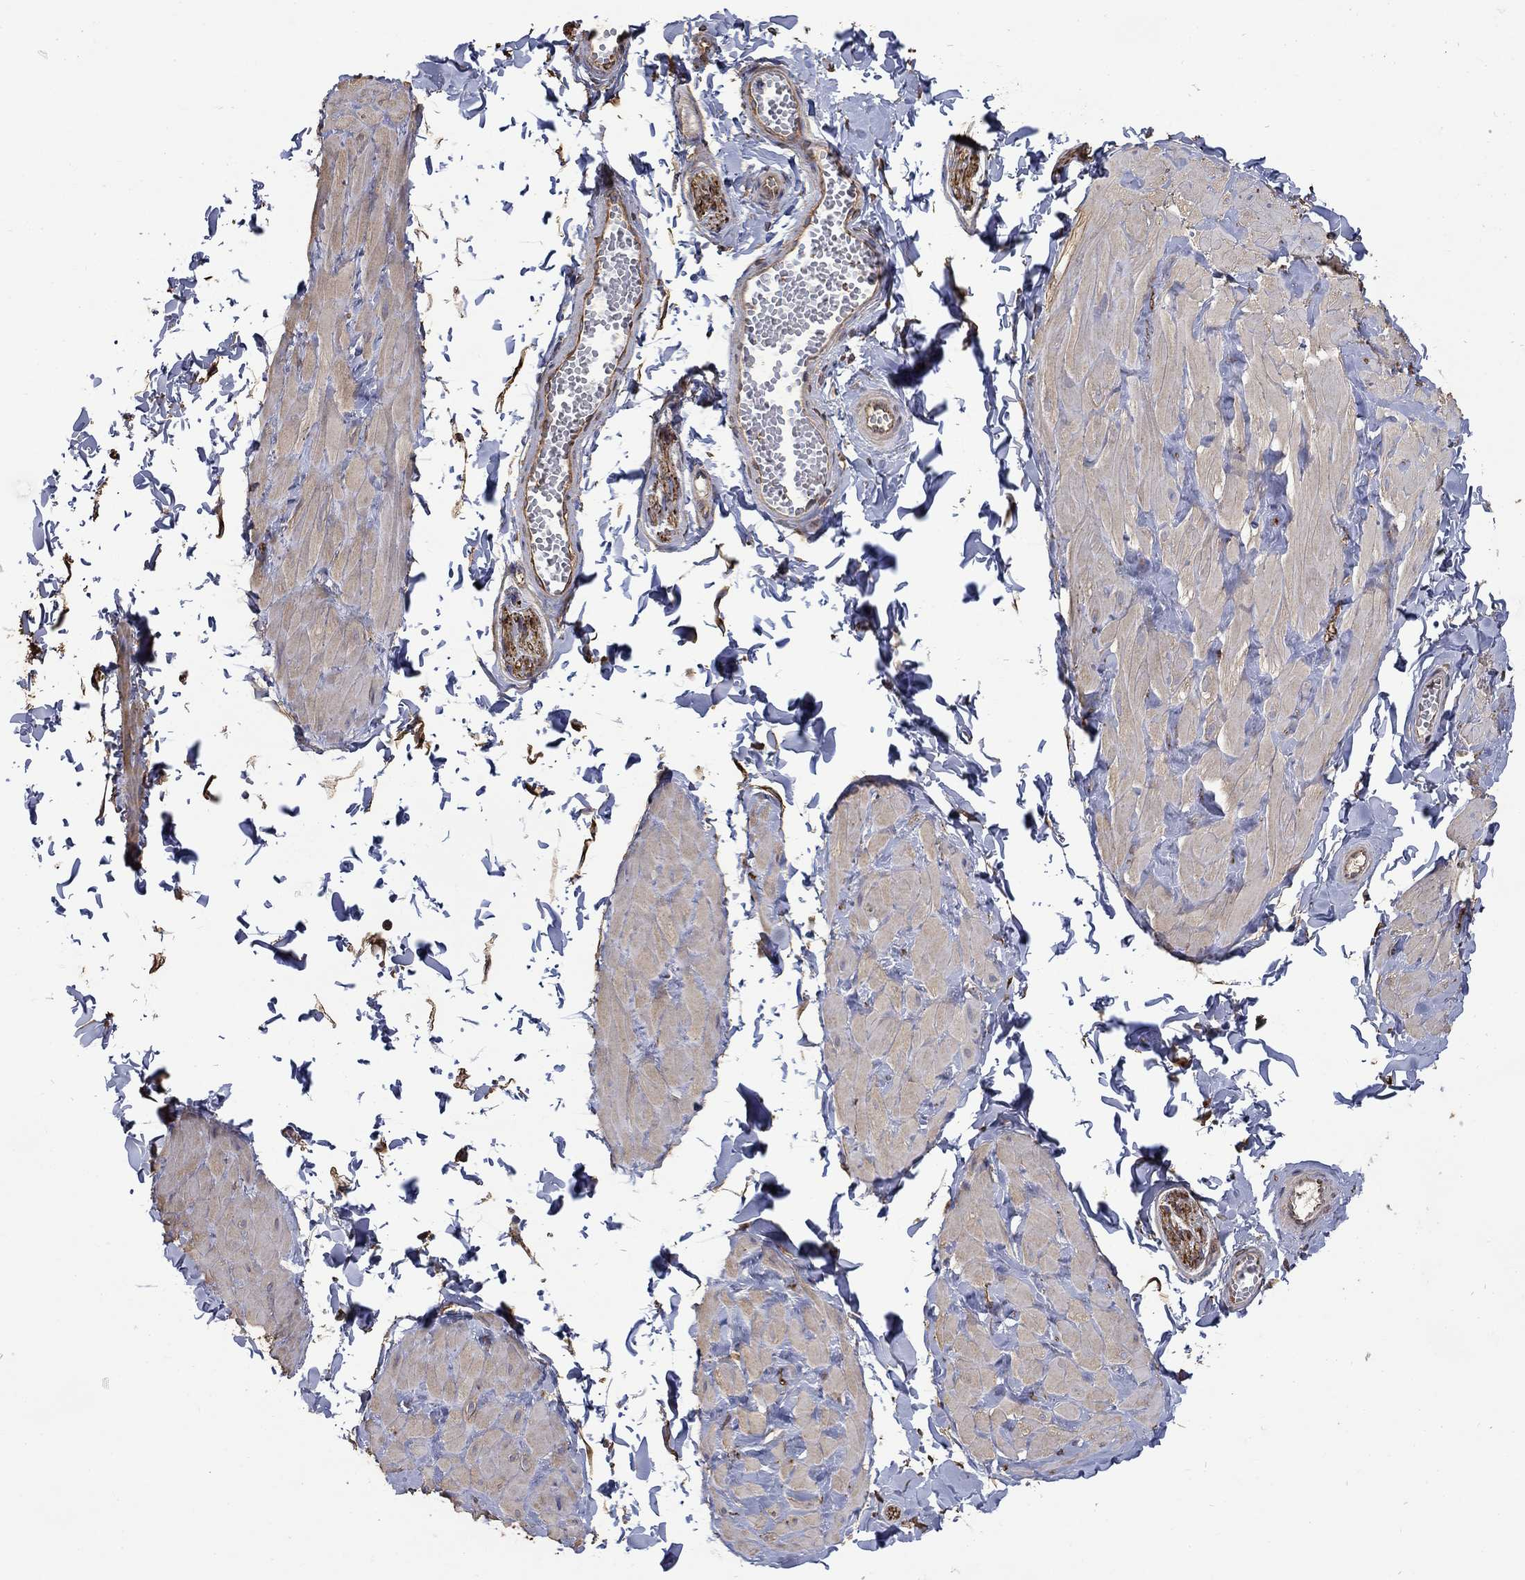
{"staining": {"intensity": "negative", "quantity": "none", "location": "none"}, "tissue": "adipose tissue", "cell_type": "Adipocytes", "image_type": "normal", "snomed": [{"axis": "morphology", "description": "Normal tissue, NOS"}, {"axis": "topography", "description": "Smooth muscle"}, {"axis": "topography", "description": "Peripheral nerve tissue"}], "caption": "Immunohistochemistry (IHC) of unremarkable adipose tissue reveals no expression in adipocytes.", "gene": "DPYSL2", "patient": {"sex": "male", "age": 22}}